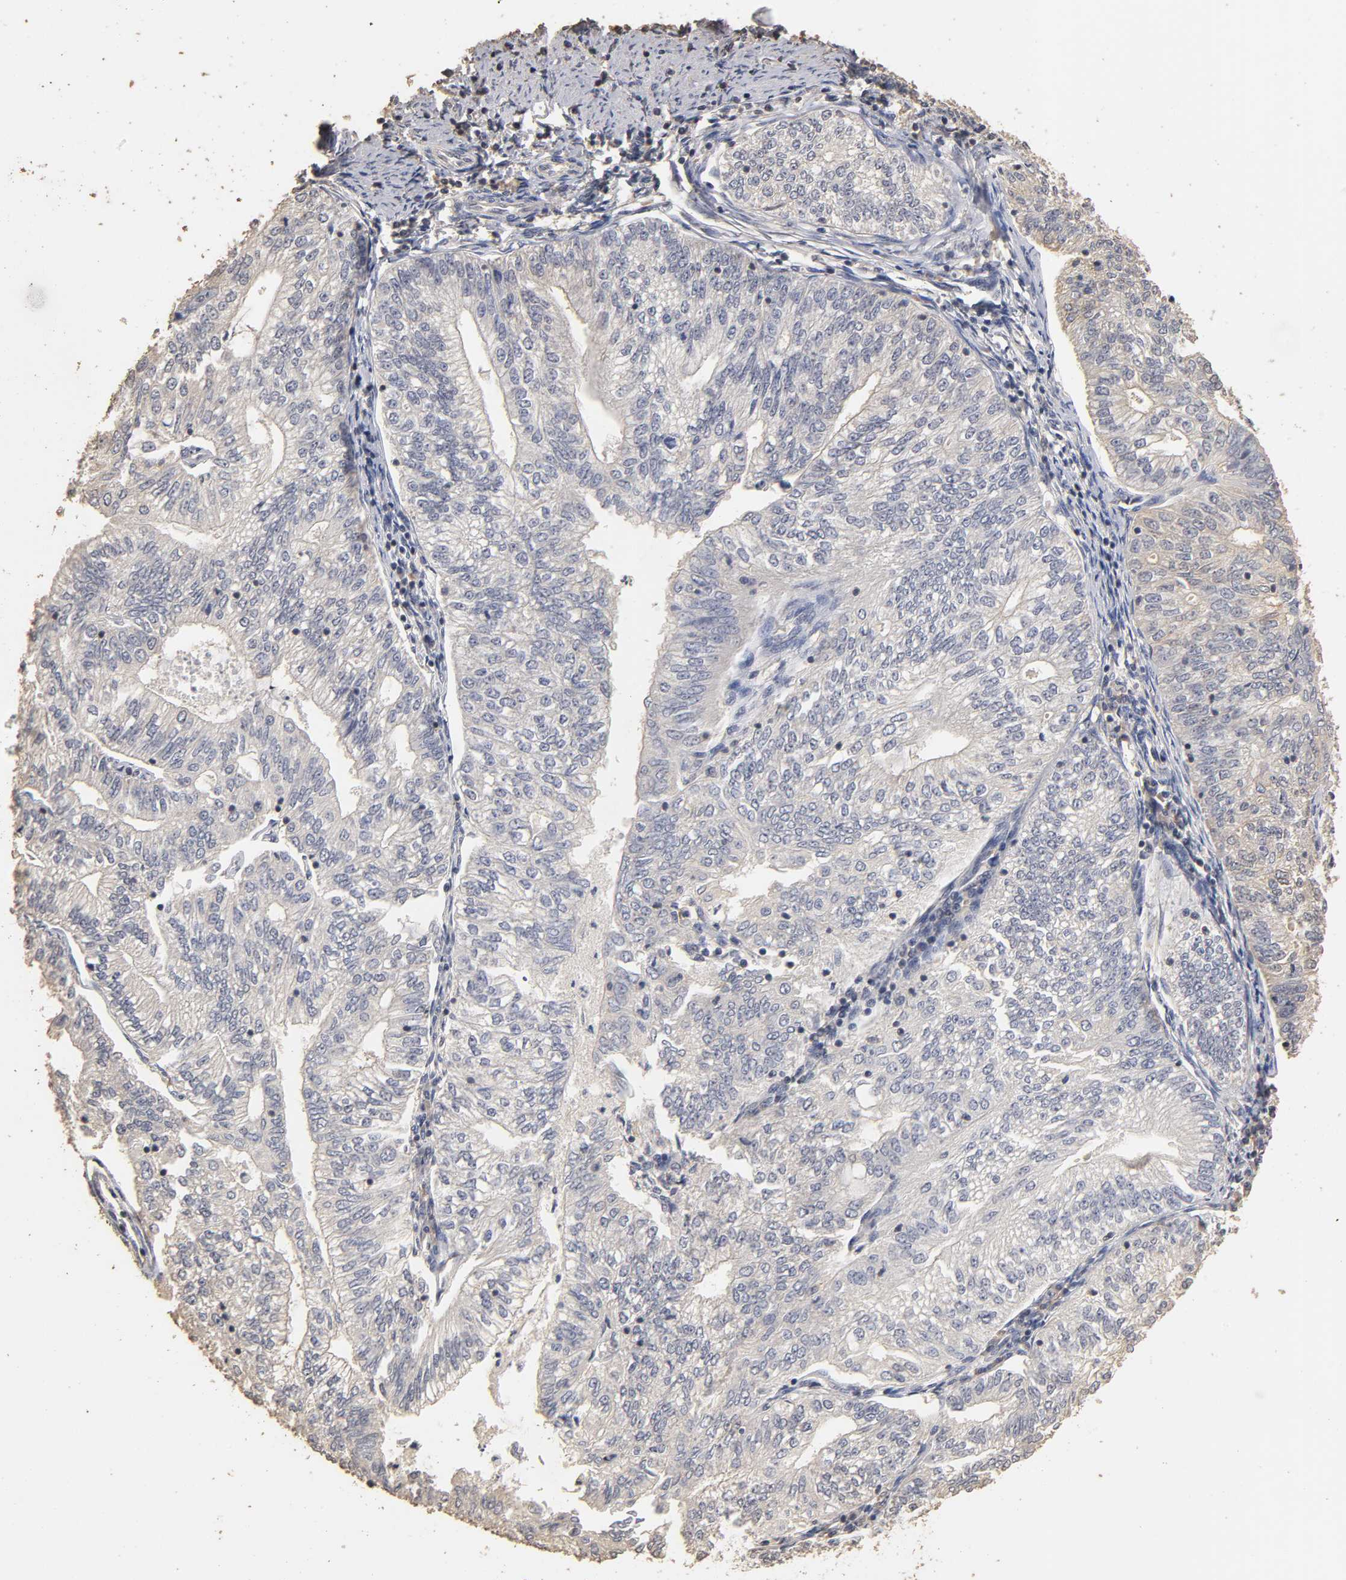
{"staining": {"intensity": "negative", "quantity": "none", "location": "none"}, "tissue": "endometrial cancer", "cell_type": "Tumor cells", "image_type": "cancer", "snomed": [{"axis": "morphology", "description": "Adenocarcinoma, NOS"}, {"axis": "topography", "description": "Endometrium"}], "caption": "Tumor cells are negative for brown protein staining in endometrial cancer. (Brightfield microscopy of DAB IHC at high magnification).", "gene": "VSIG4", "patient": {"sex": "female", "age": 69}}